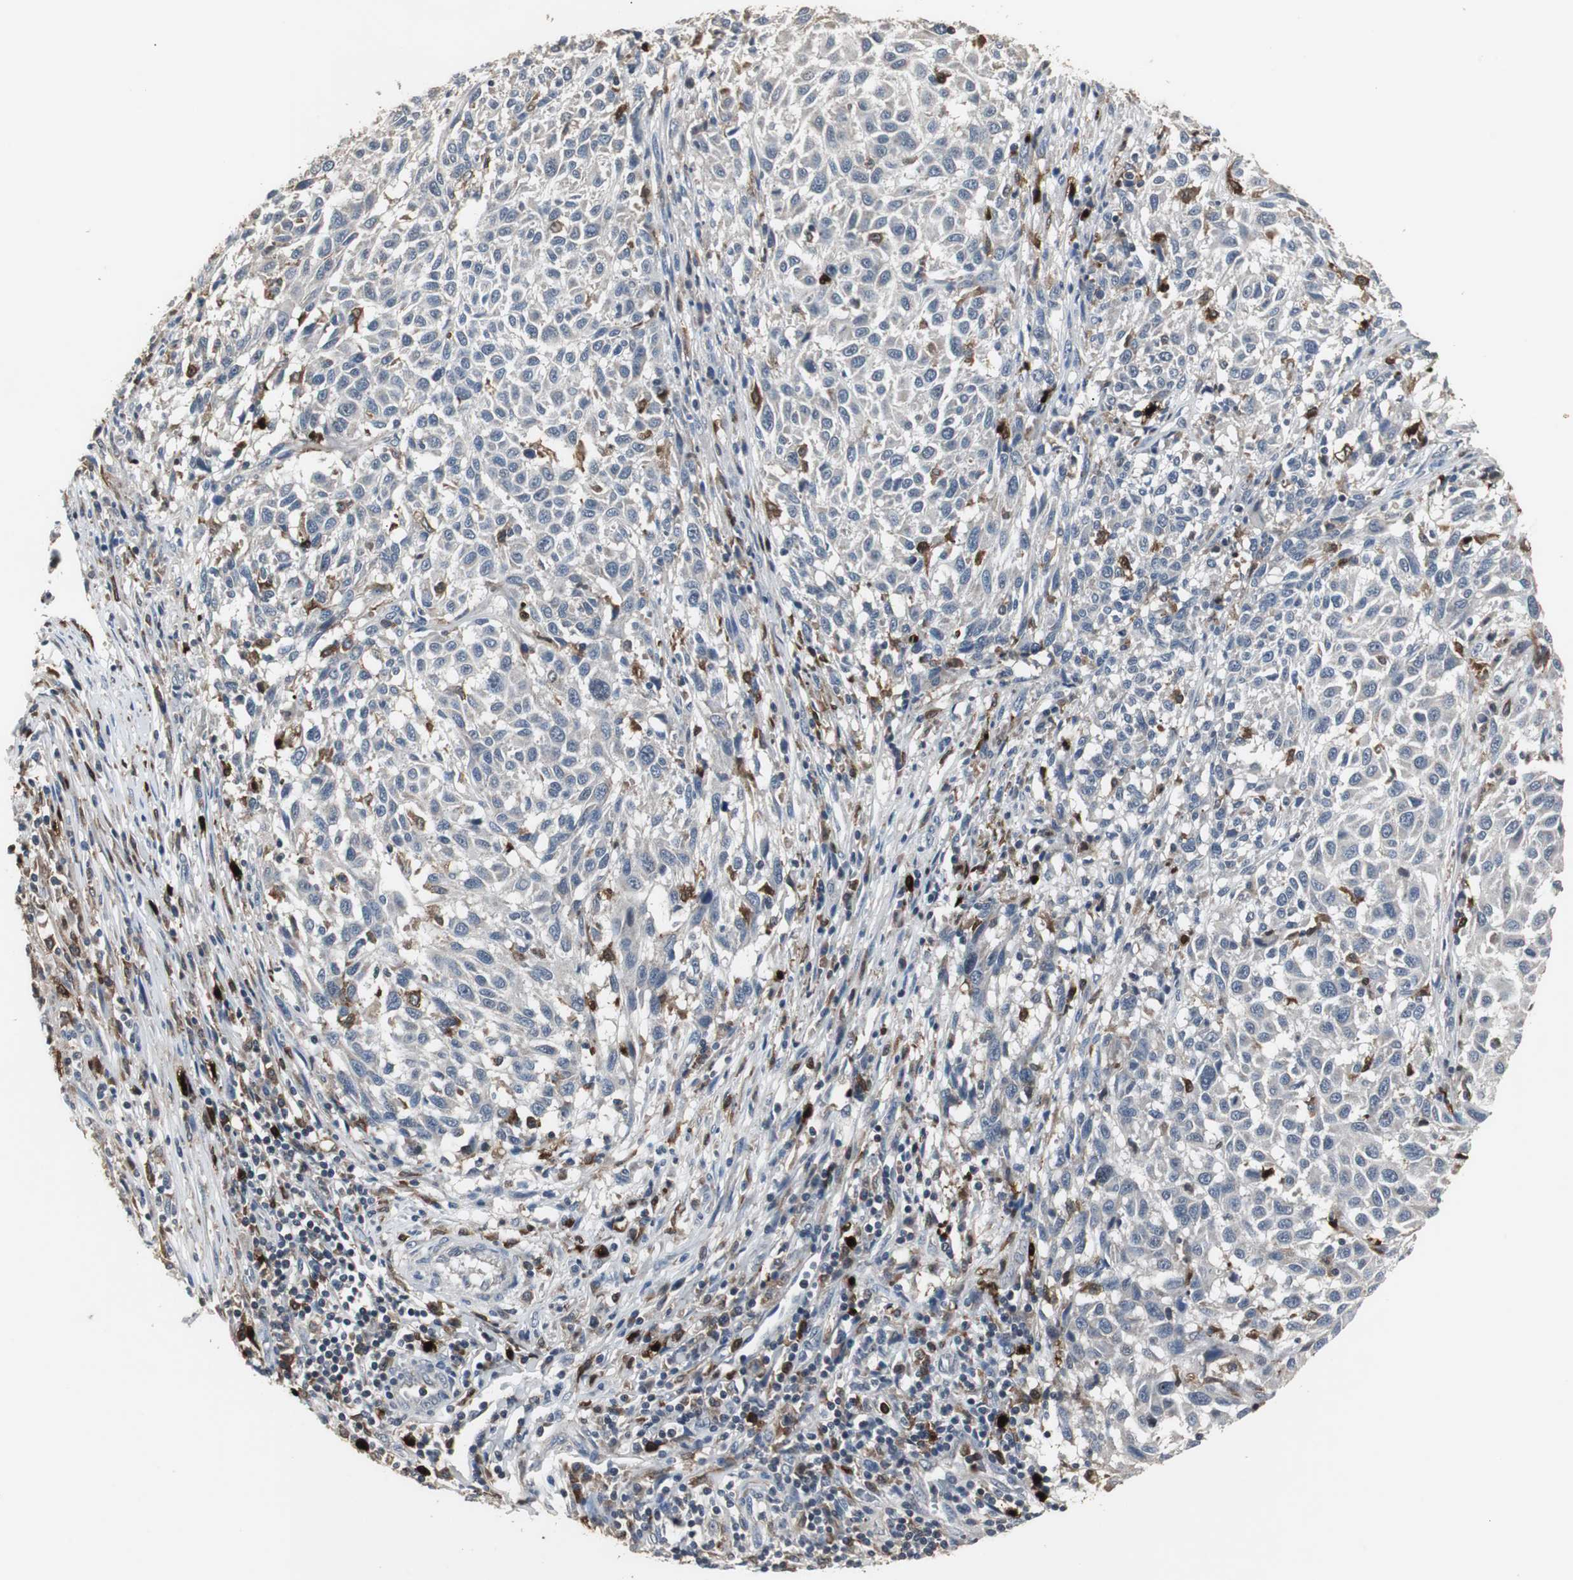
{"staining": {"intensity": "negative", "quantity": "none", "location": "none"}, "tissue": "melanoma", "cell_type": "Tumor cells", "image_type": "cancer", "snomed": [{"axis": "morphology", "description": "Malignant melanoma, Metastatic site"}, {"axis": "topography", "description": "Lymph node"}], "caption": "There is no significant expression in tumor cells of melanoma.", "gene": "NCF2", "patient": {"sex": "male", "age": 61}}